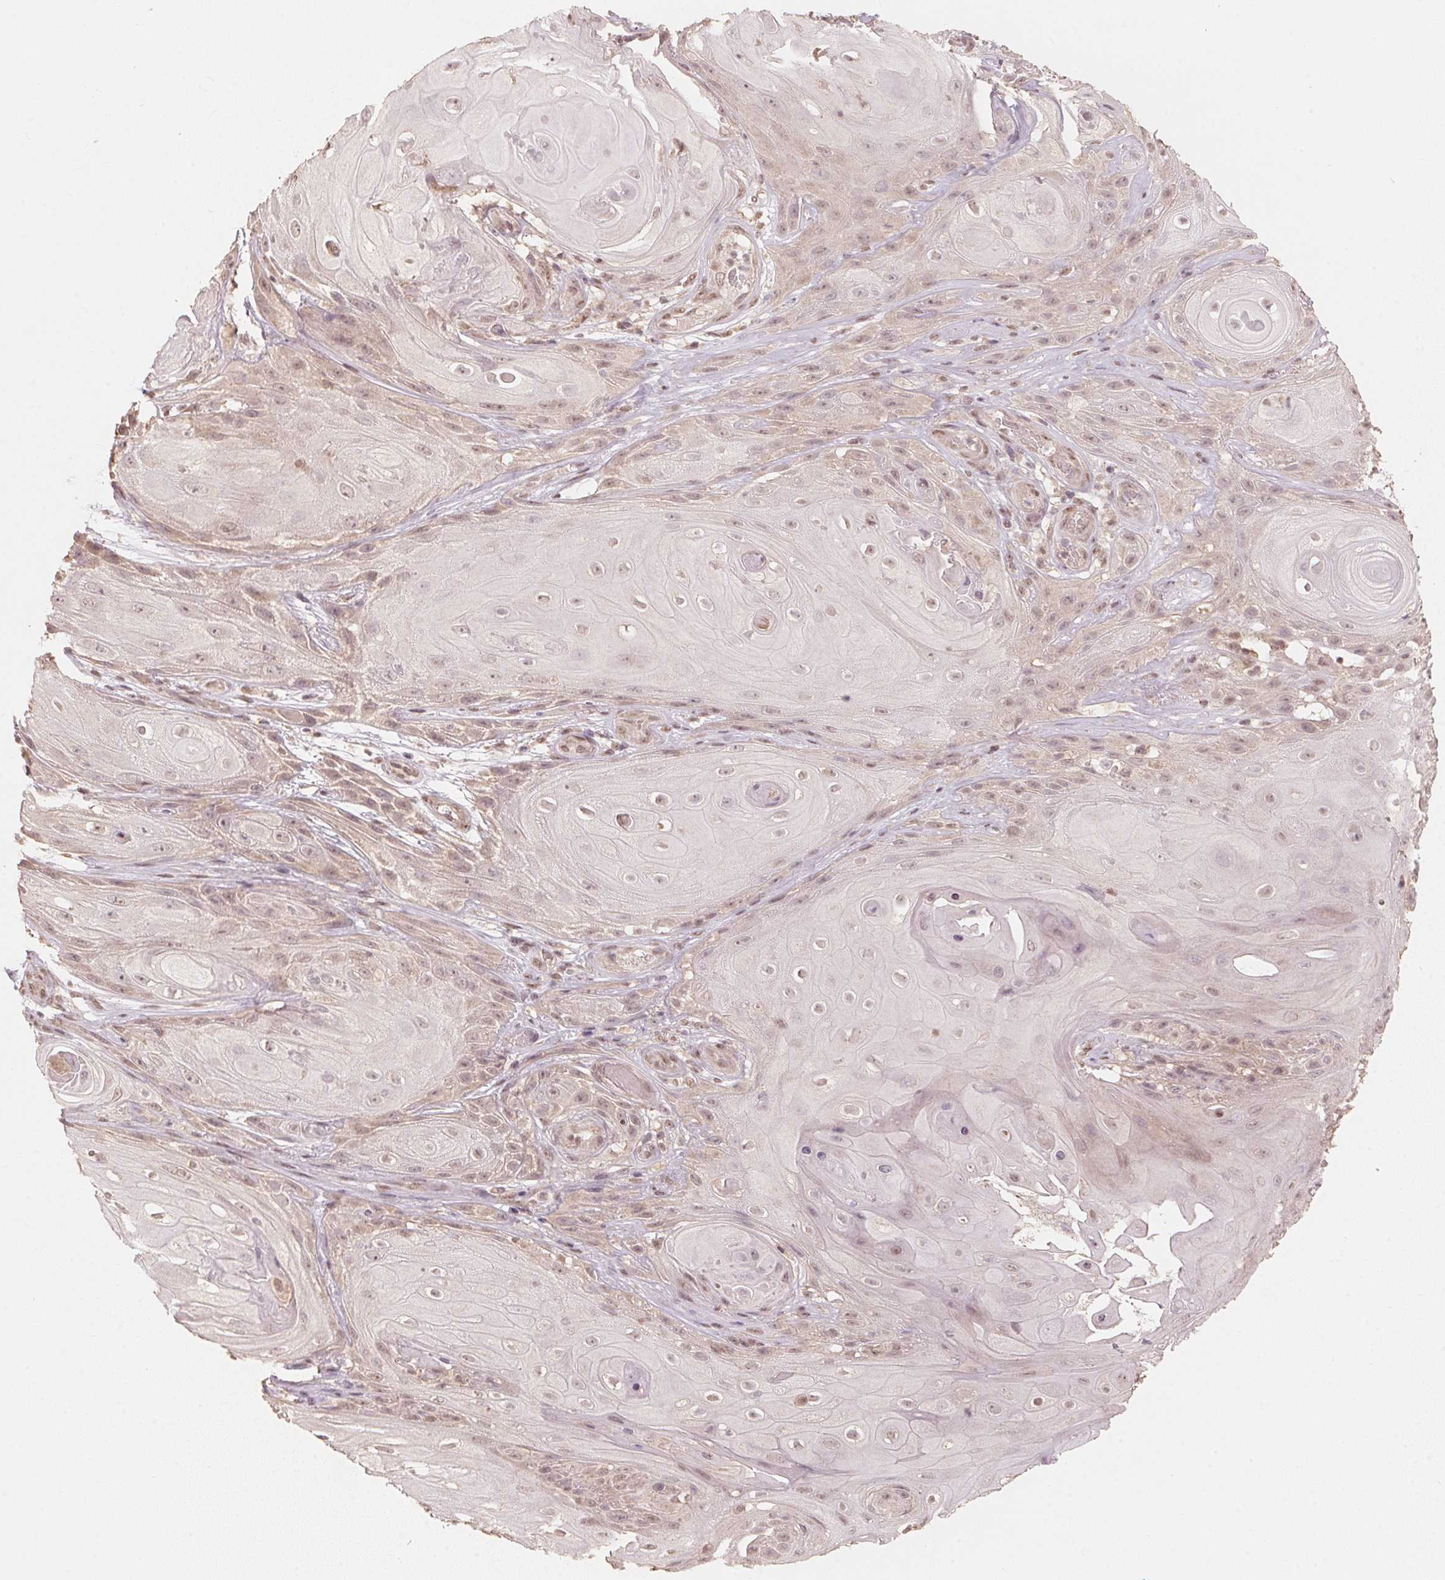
{"staining": {"intensity": "weak", "quantity": ">75%", "location": "nuclear"}, "tissue": "skin cancer", "cell_type": "Tumor cells", "image_type": "cancer", "snomed": [{"axis": "morphology", "description": "Squamous cell carcinoma, NOS"}, {"axis": "topography", "description": "Skin"}], "caption": "IHC micrograph of neoplastic tissue: skin cancer stained using immunohistochemistry reveals low levels of weak protein expression localized specifically in the nuclear of tumor cells, appearing as a nuclear brown color.", "gene": "C2orf73", "patient": {"sex": "male", "age": 62}}